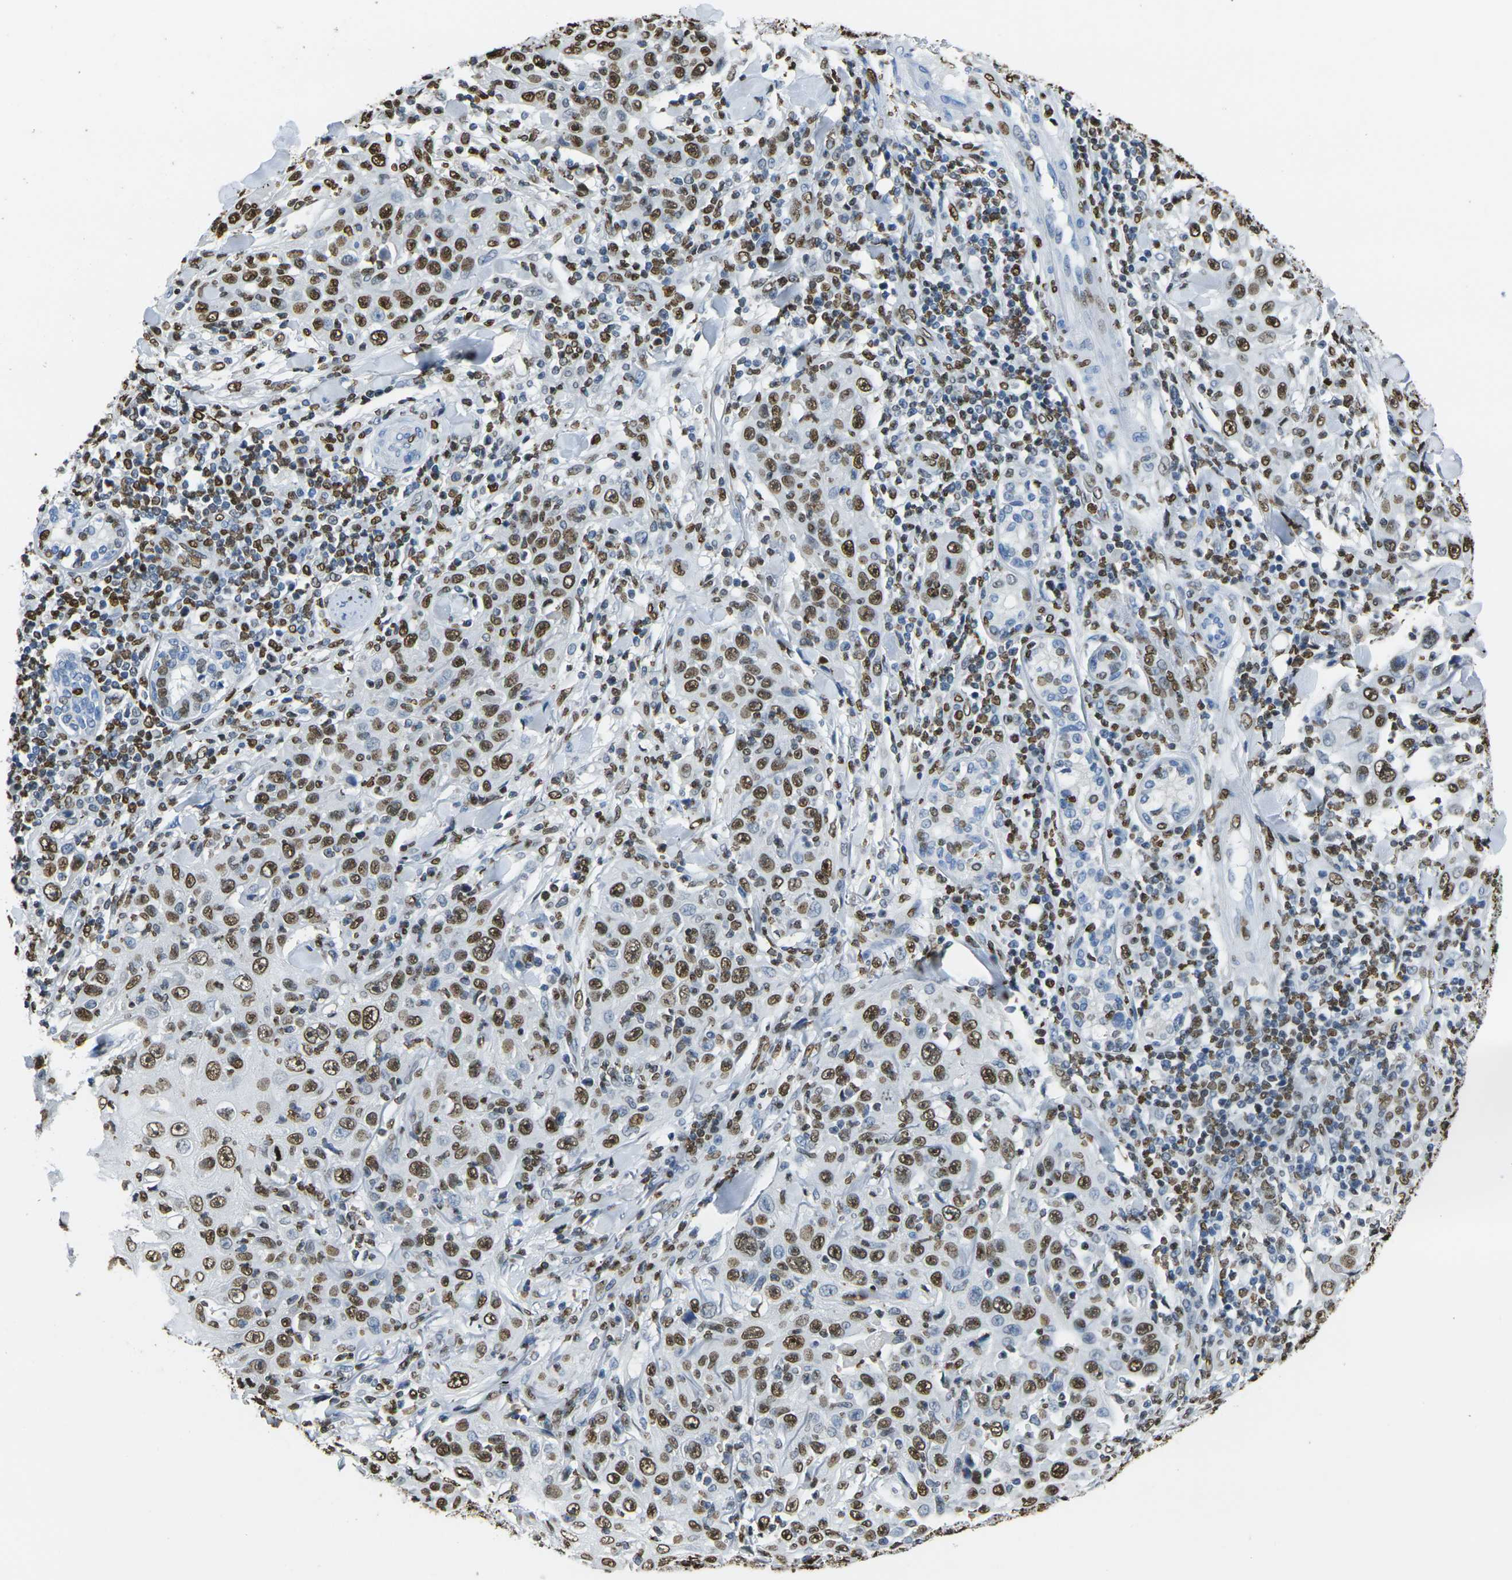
{"staining": {"intensity": "strong", "quantity": ">75%", "location": "nuclear"}, "tissue": "skin cancer", "cell_type": "Tumor cells", "image_type": "cancer", "snomed": [{"axis": "morphology", "description": "Squamous cell carcinoma, NOS"}, {"axis": "topography", "description": "Skin"}], "caption": "Protein expression analysis of human skin cancer reveals strong nuclear positivity in about >75% of tumor cells.", "gene": "DRAXIN", "patient": {"sex": "female", "age": 88}}